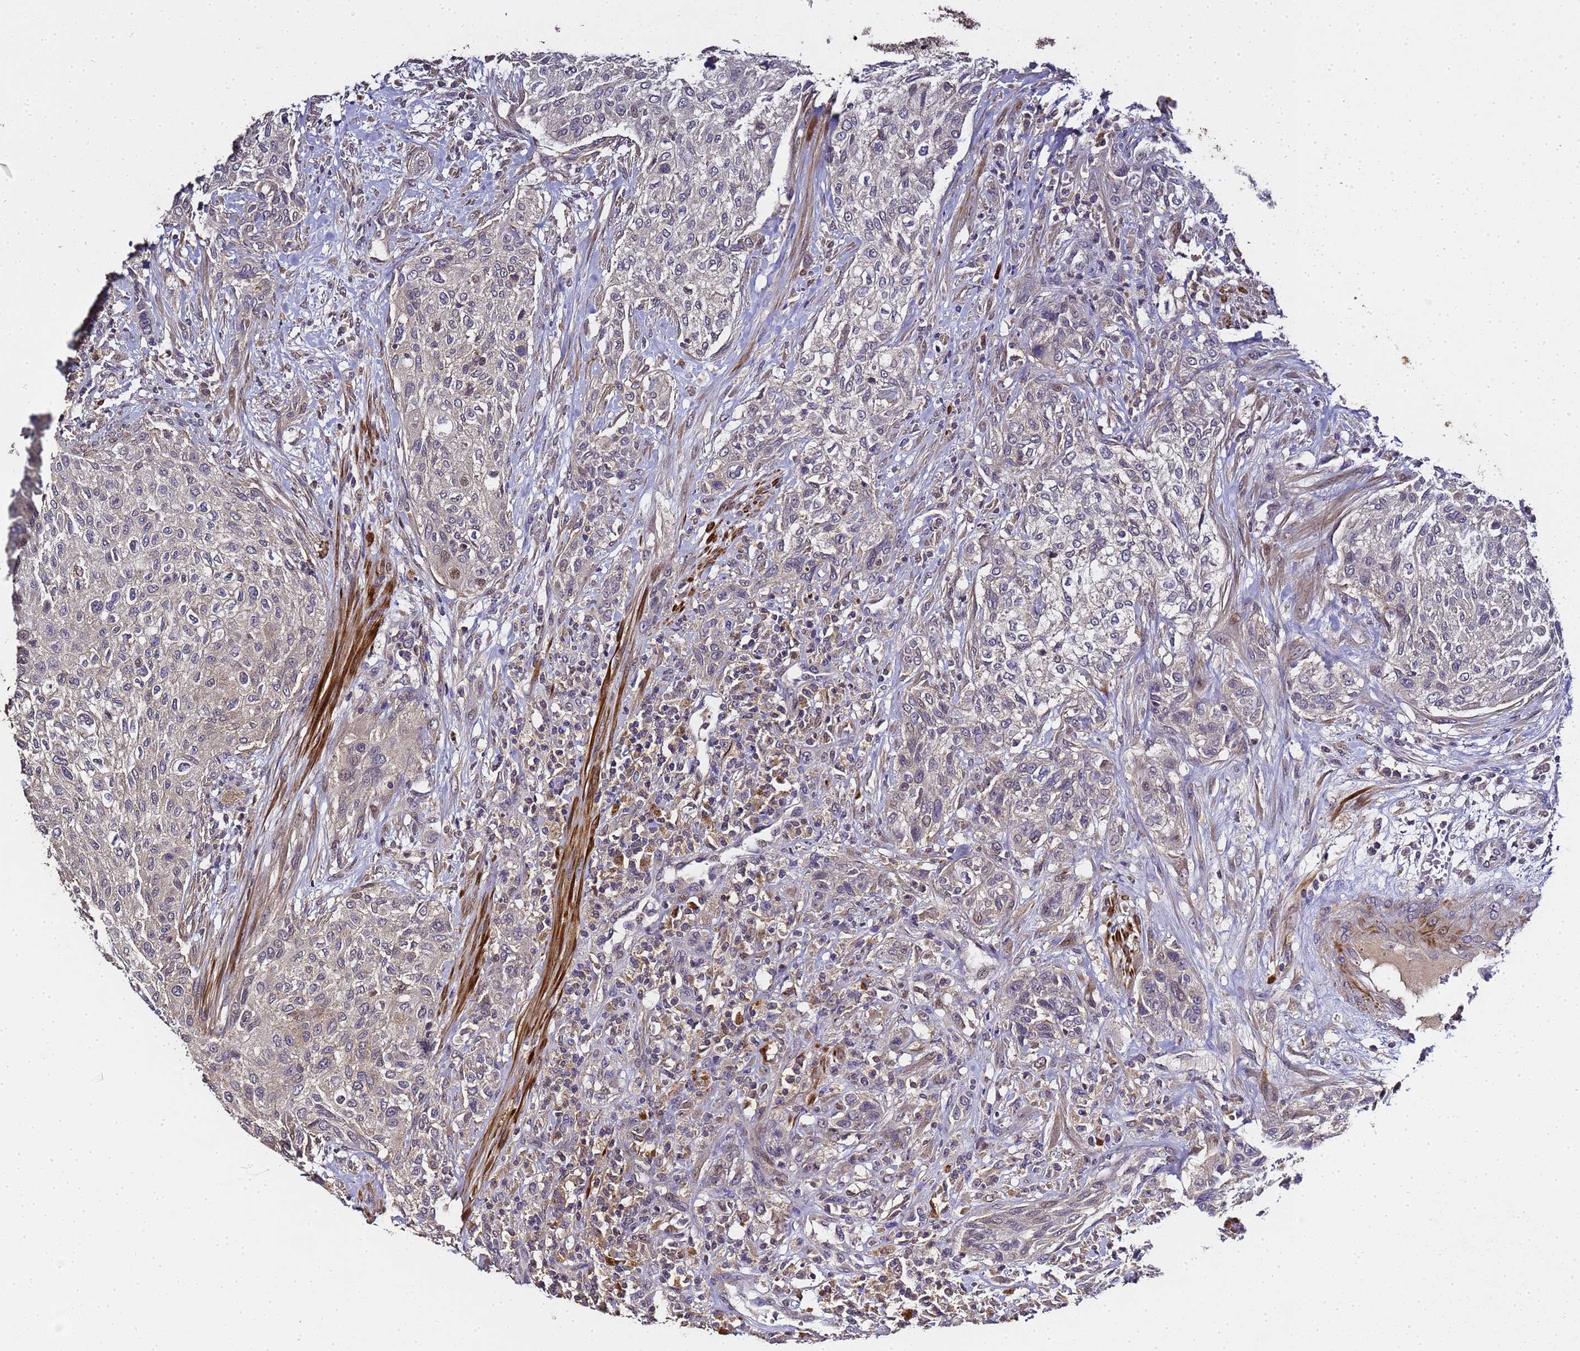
{"staining": {"intensity": "moderate", "quantity": "<25%", "location": "nuclear"}, "tissue": "urothelial cancer", "cell_type": "Tumor cells", "image_type": "cancer", "snomed": [{"axis": "morphology", "description": "Normal tissue, NOS"}, {"axis": "morphology", "description": "Urothelial carcinoma, NOS"}, {"axis": "topography", "description": "Urinary bladder"}, {"axis": "topography", "description": "Peripheral nerve tissue"}], "caption": "Protein expression analysis of urothelial cancer exhibits moderate nuclear expression in about <25% of tumor cells.", "gene": "LGI4", "patient": {"sex": "male", "age": 35}}